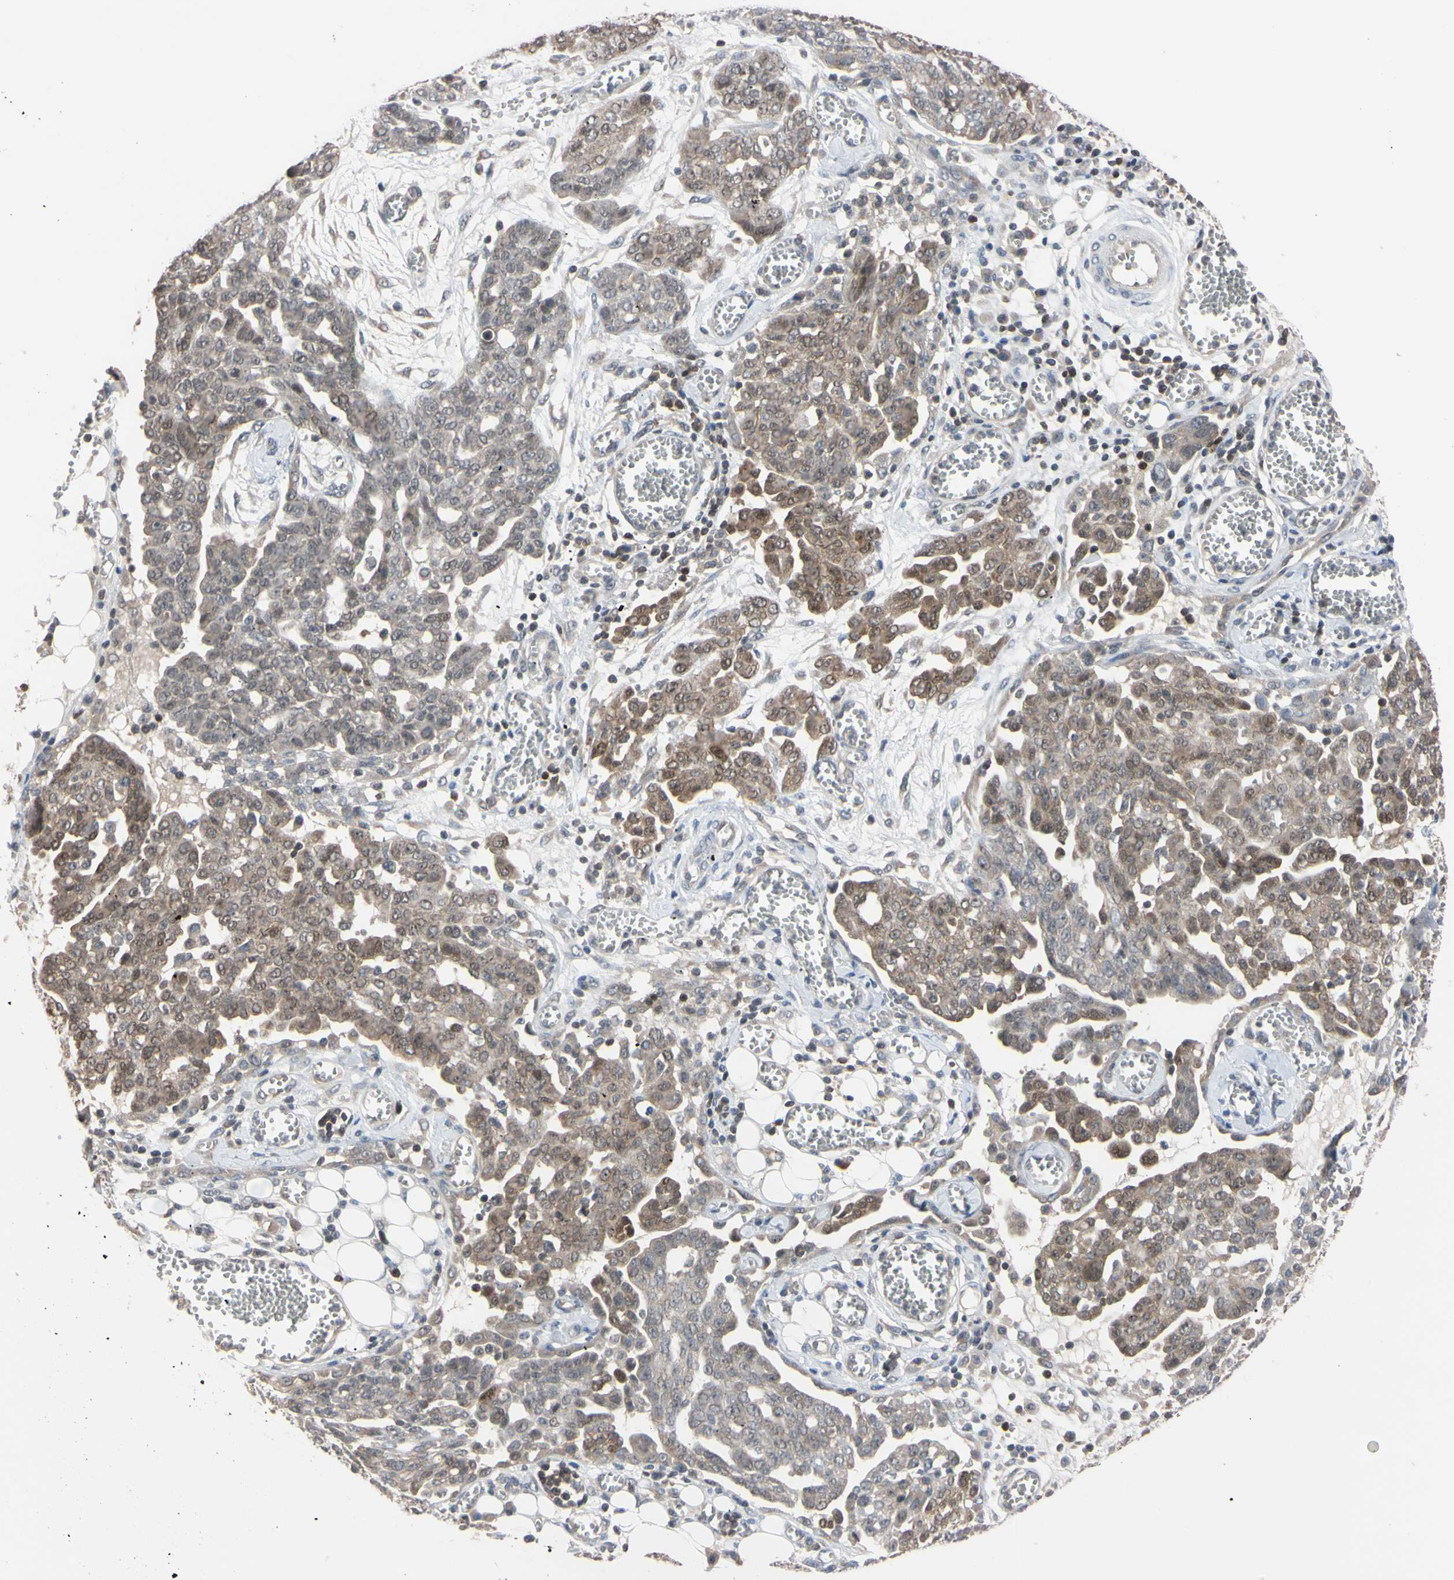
{"staining": {"intensity": "weak", "quantity": "25%-75%", "location": "cytoplasmic/membranous"}, "tissue": "ovarian cancer", "cell_type": "Tumor cells", "image_type": "cancer", "snomed": [{"axis": "morphology", "description": "Cystadenocarcinoma, serous, NOS"}, {"axis": "topography", "description": "Soft tissue"}, {"axis": "topography", "description": "Ovary"}], "caption": "A low amount of weak cytoplasmic/membranous positivity is appreciated in approximately 25%-75% of tumor cells in serous cystadenocarcinoma (ovarian) tissue.", "gene": "UBE2I", "patient": {"sex": "female", "age": 57}}